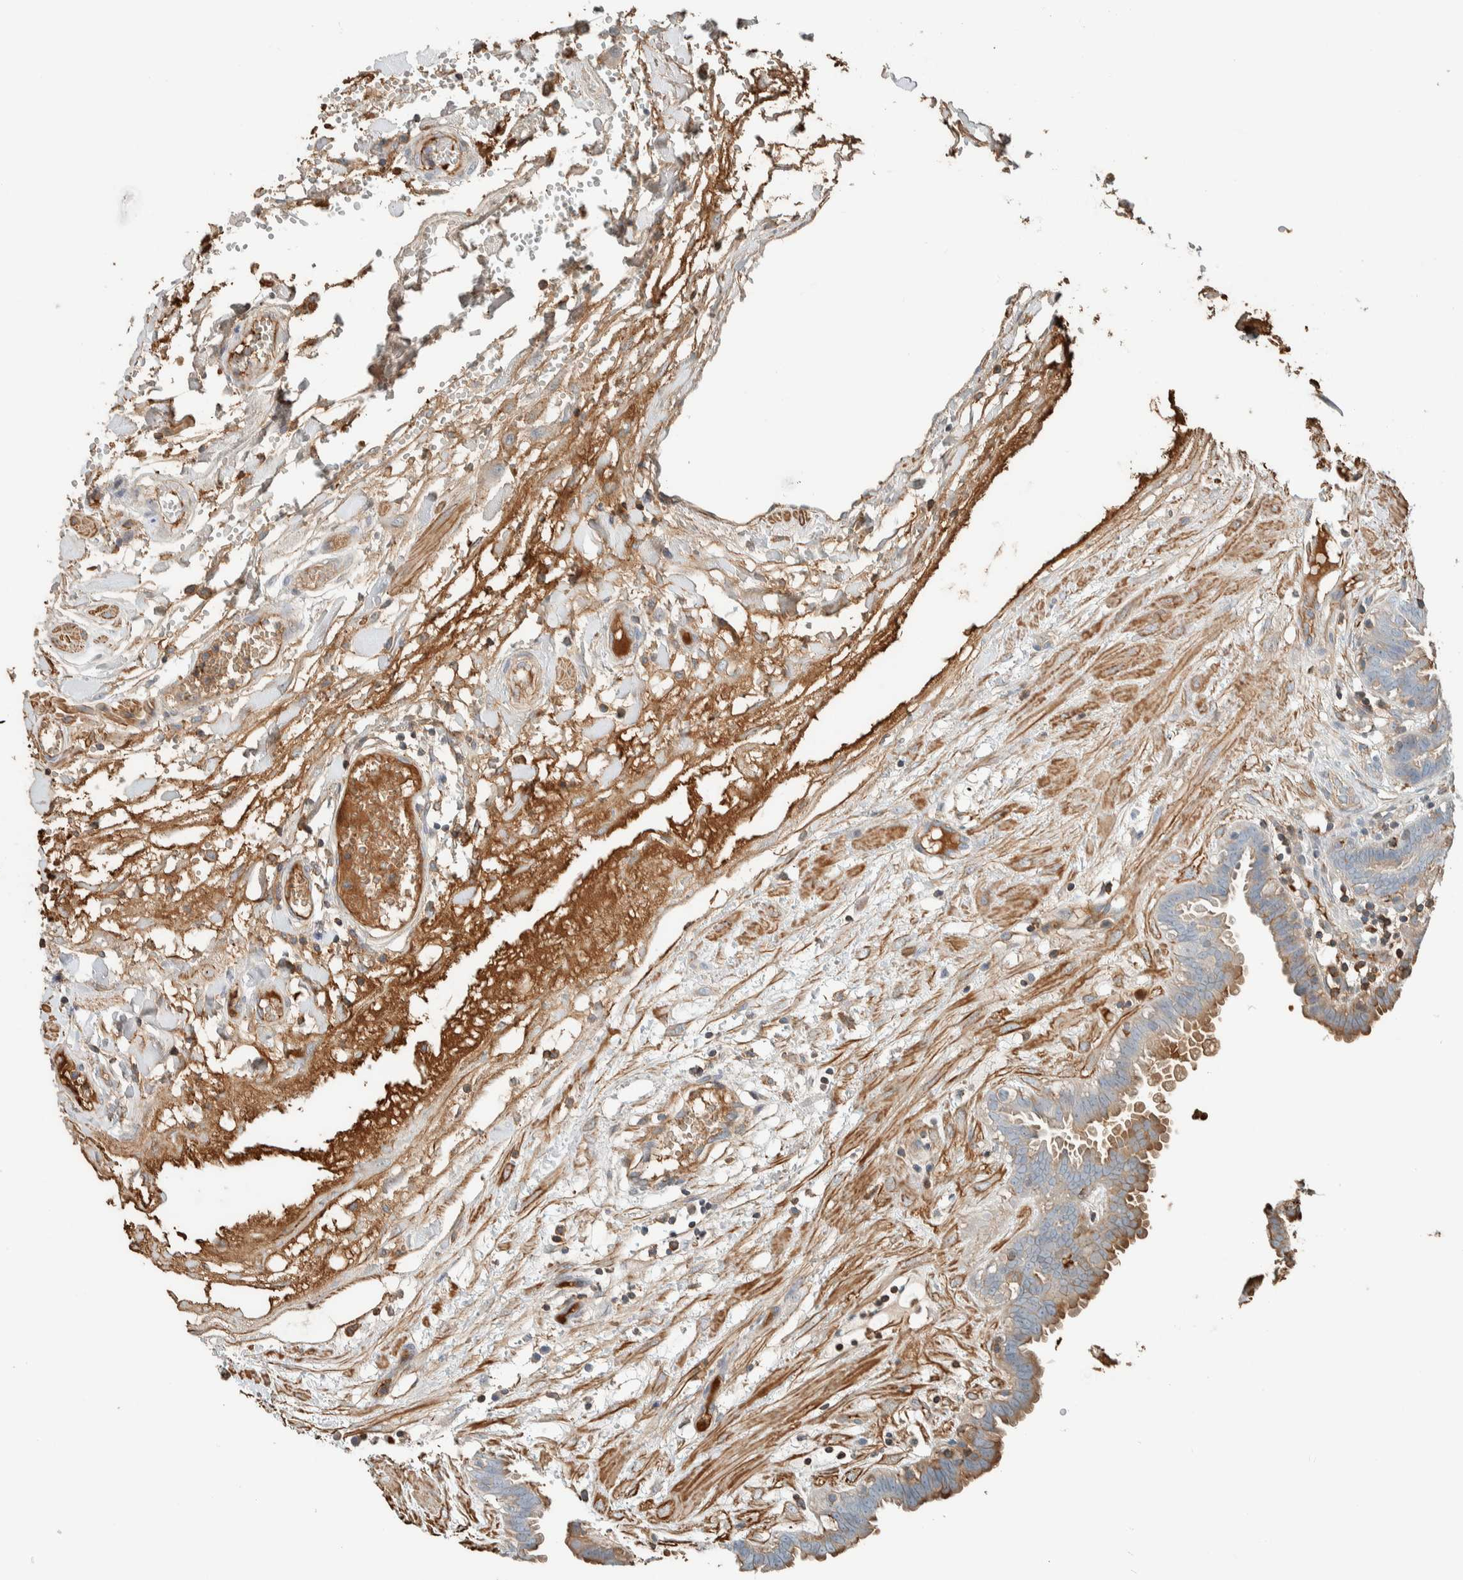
{"staining": {"intensity": "moderate", "quantity": "25%-75%", "location": "cytoplasmic/membranous"}, "tissue": "fallopian tube", "cell_type": "Glandular cells", "image_type": "normal", "snomed": [{"axis": "morphology", "description": "Normal tissue, NOS"}, {"axis": "topography", "description": "Fallopian tube"}, {"axis": "topography", "description": "Placenta"}], "caption": "Immunohistochemistry (IHC) photomicrograph of benign fallopian tube: fallopian tube stained using IHC reveals medium levels of moderate protein expression localized specifically in the cytoplasmic/membranous of glandular cells, appearing as a cytoplasmic/membranous brown color.", "gene": "CTBP2", "patient": {"sex": "female", "age": 32}}